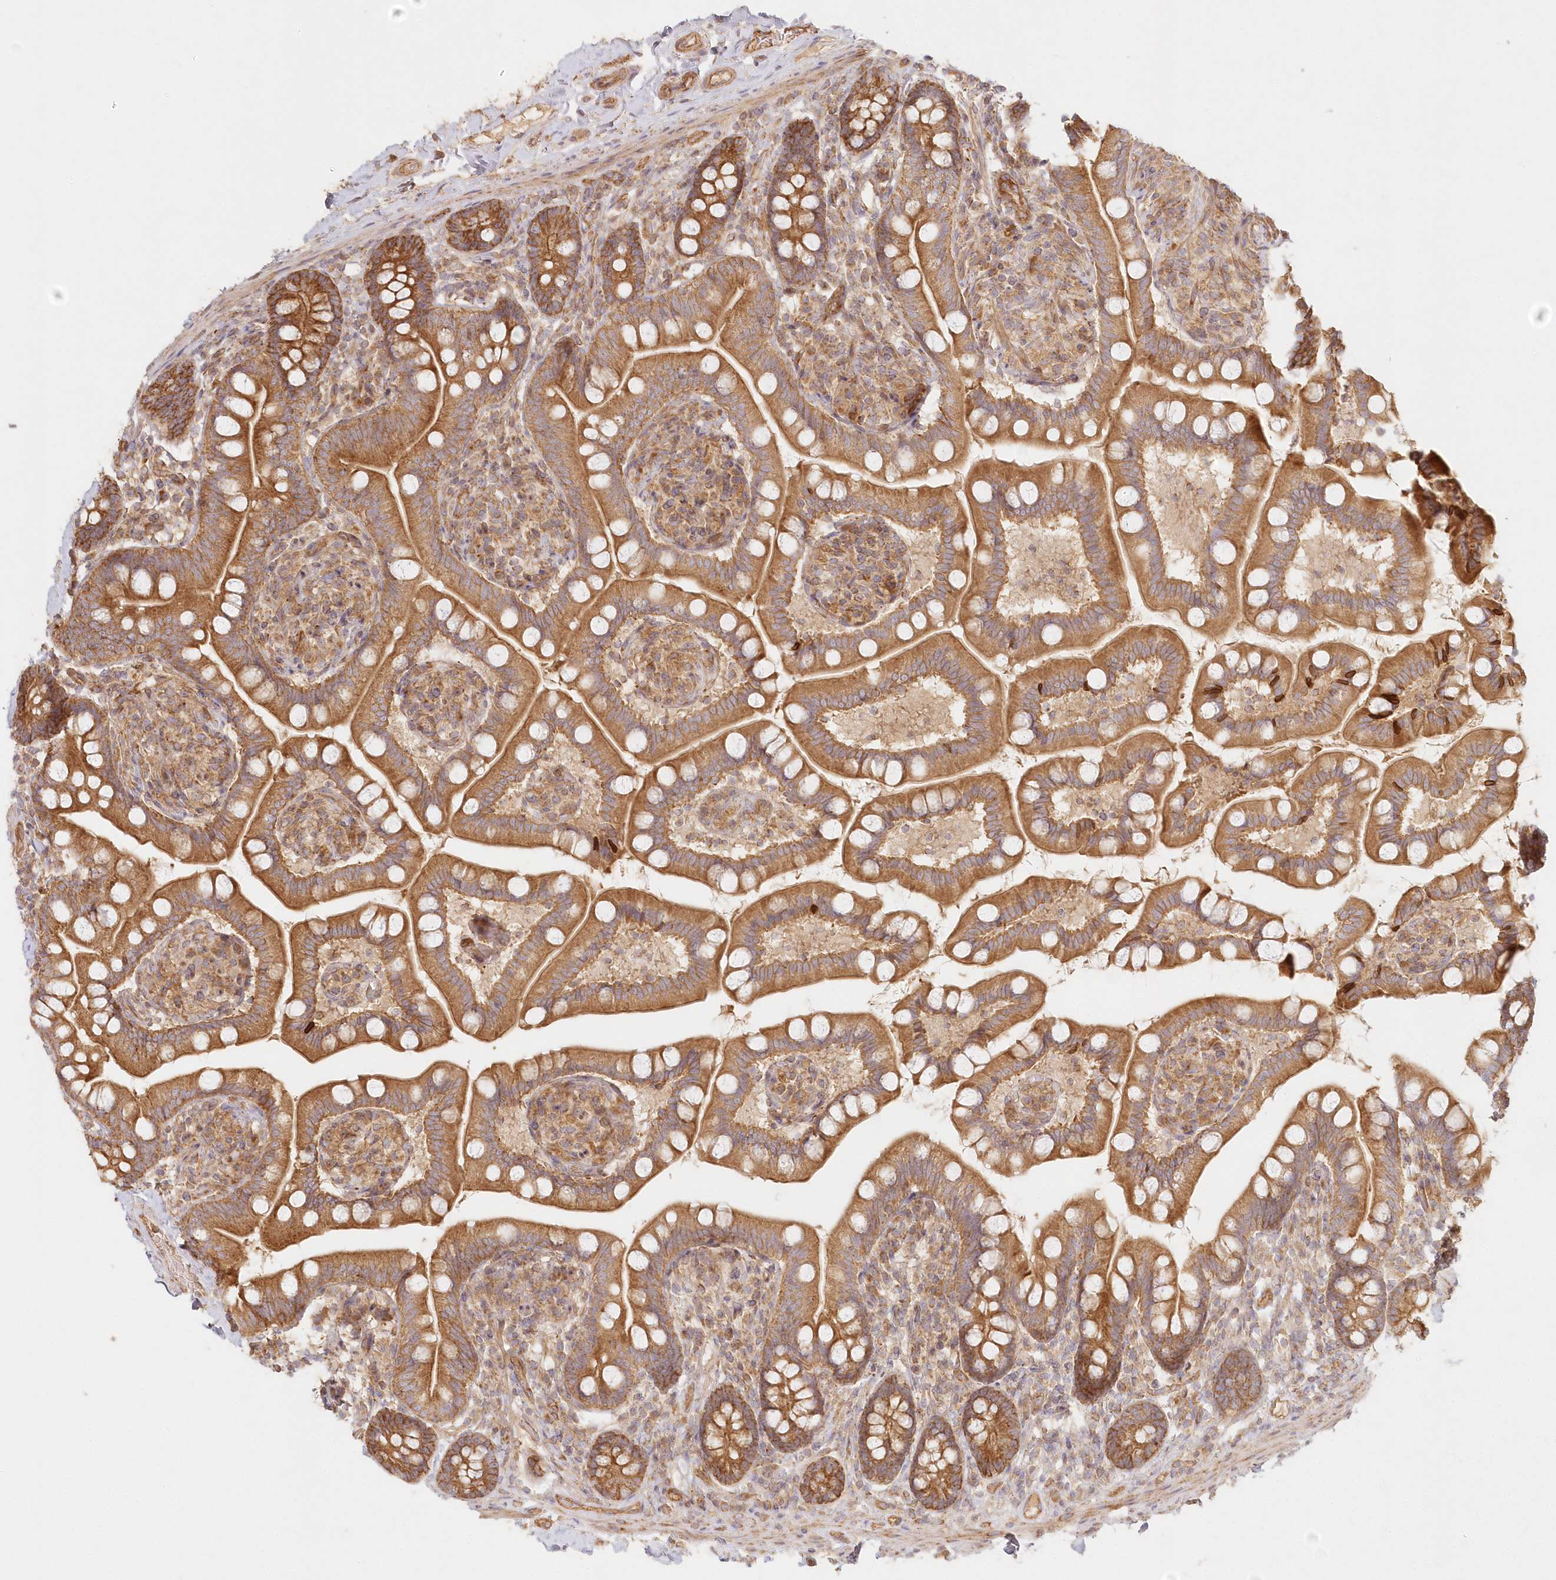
{"staining": {"intensity": "strong", "quantity": ">75%", "location": "cytoplasmic/membranous"}, "tissue": "small intestine", "cell_type": "Glandular cells", "image_type": "normal", "snomed": [{"axis": "morphology", "description": "Normal tissue, NOS"}, {"axis": "topography", "description": "Small intestine"}], "caption": "Approximately >75% of glandular cells in normal small intestine exhibit strong cytoplasmic/membranous protein positivity as visualized by brown immunohistochemical staining.", "gene": "KIAA0232", "patient": {"sex": "female", "age": 64}}